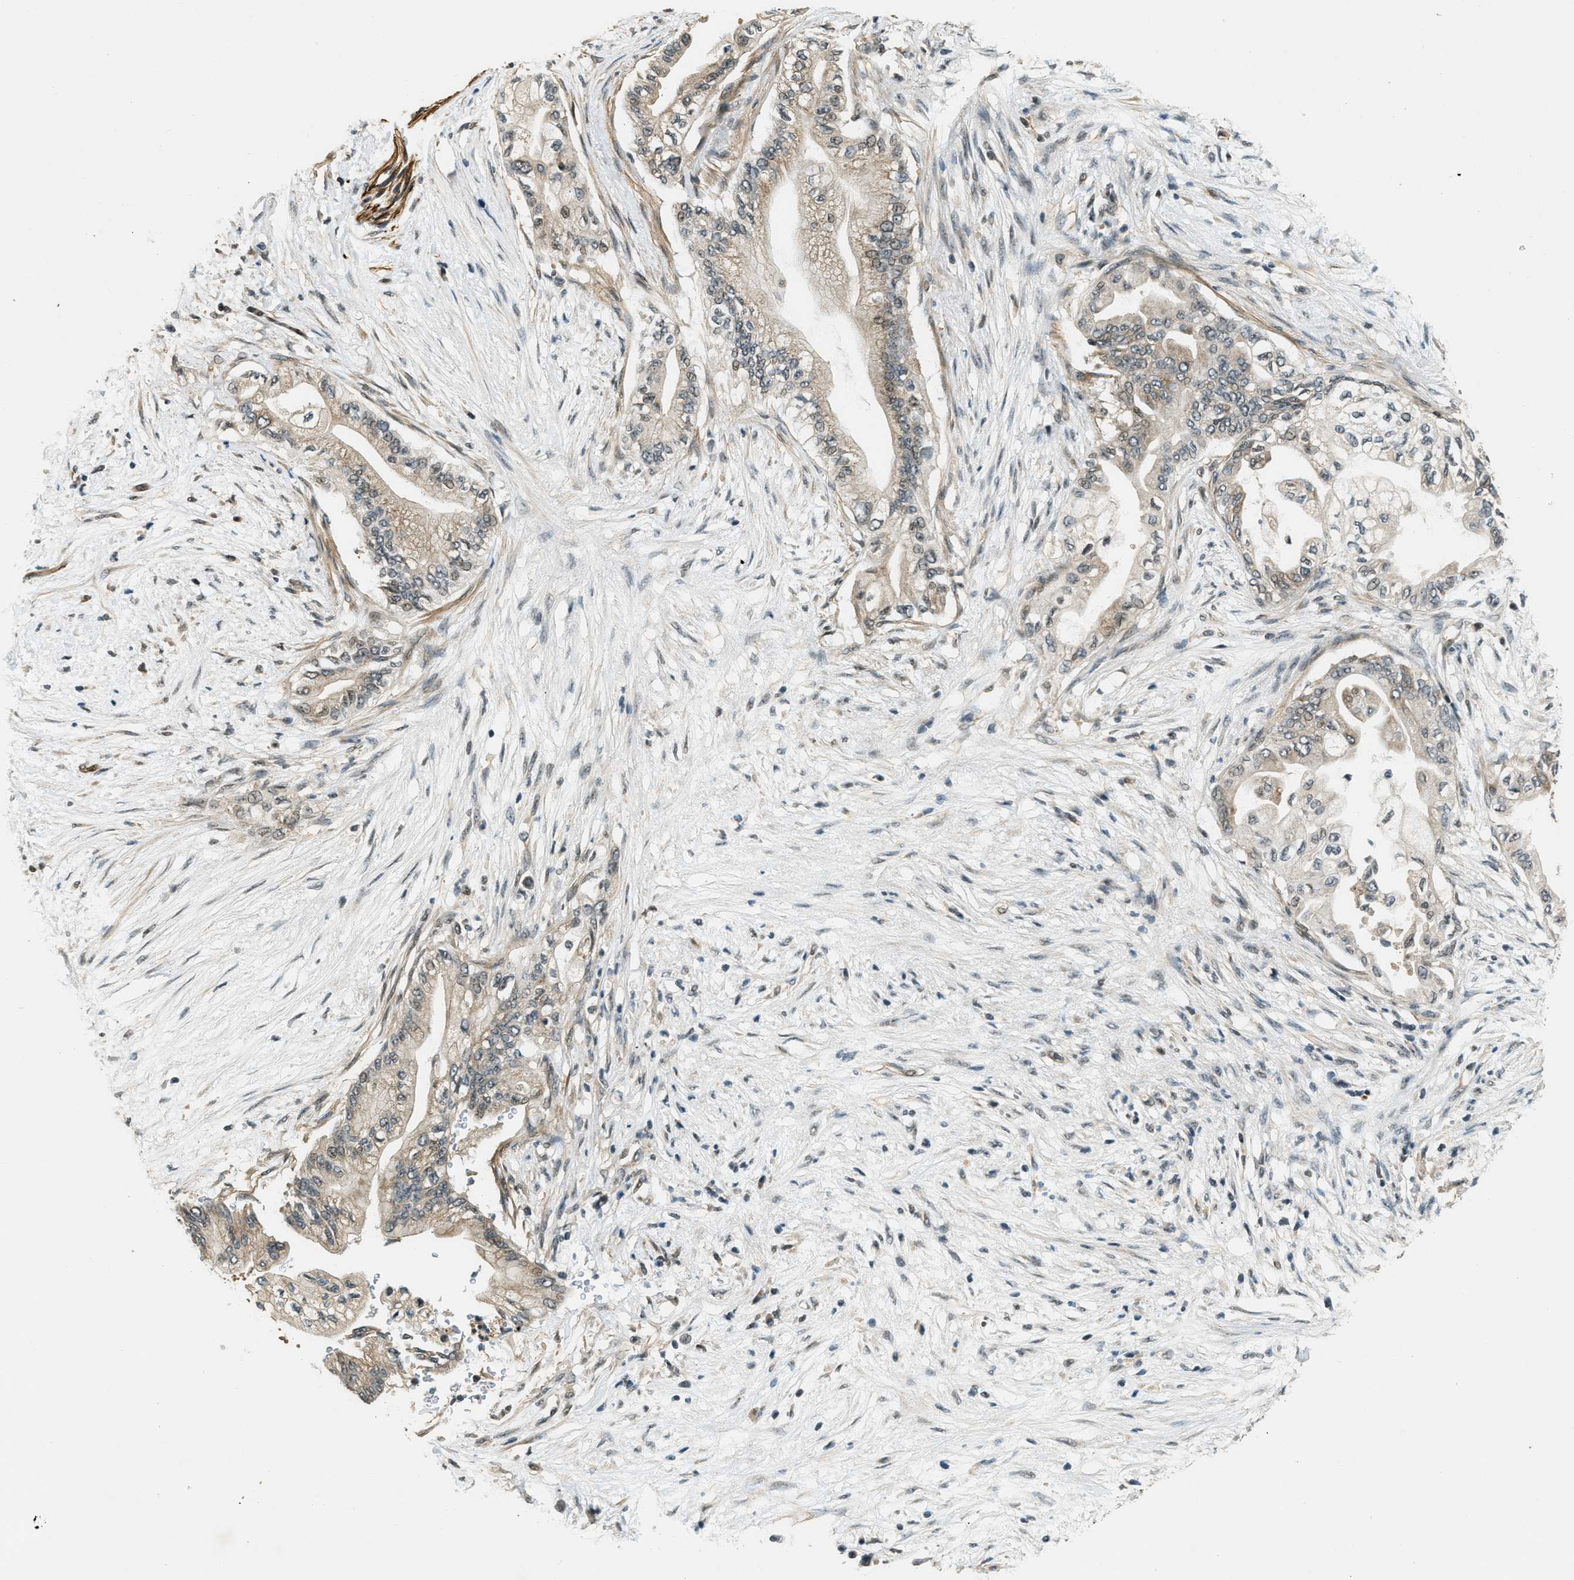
{"staining": {"intensity": "weak", "quantity": ">75%", "location": "cytoplasmic/membranous,nuclear"}, "tissue": "pancreatic cancer", "cell_type": "Tumor cells", "image_type": "cancer", "snomed": [{"axis": "morphology", "description": "Normal tissue, NOS"}, {"axis": "morphology", "description": "Adenocarcinoma, NOS"}, {"axis": "topography", "description": "Pancreas"}, {"axis": "topography", "description": "Duodenum"}], "caption": "IHC micrograph of neoplastic tissue: human pancreatic adenocarcinoma stained using IHC exhibits low levels of weak protein expression localized specifically in the cytoplasmic/membranous and nuclear of tumor cells, appearing as a cytoplasmic/membranous and nuclear brown color.", "gene": "MED21", "patient": {"sex": "female", "age": 60}}